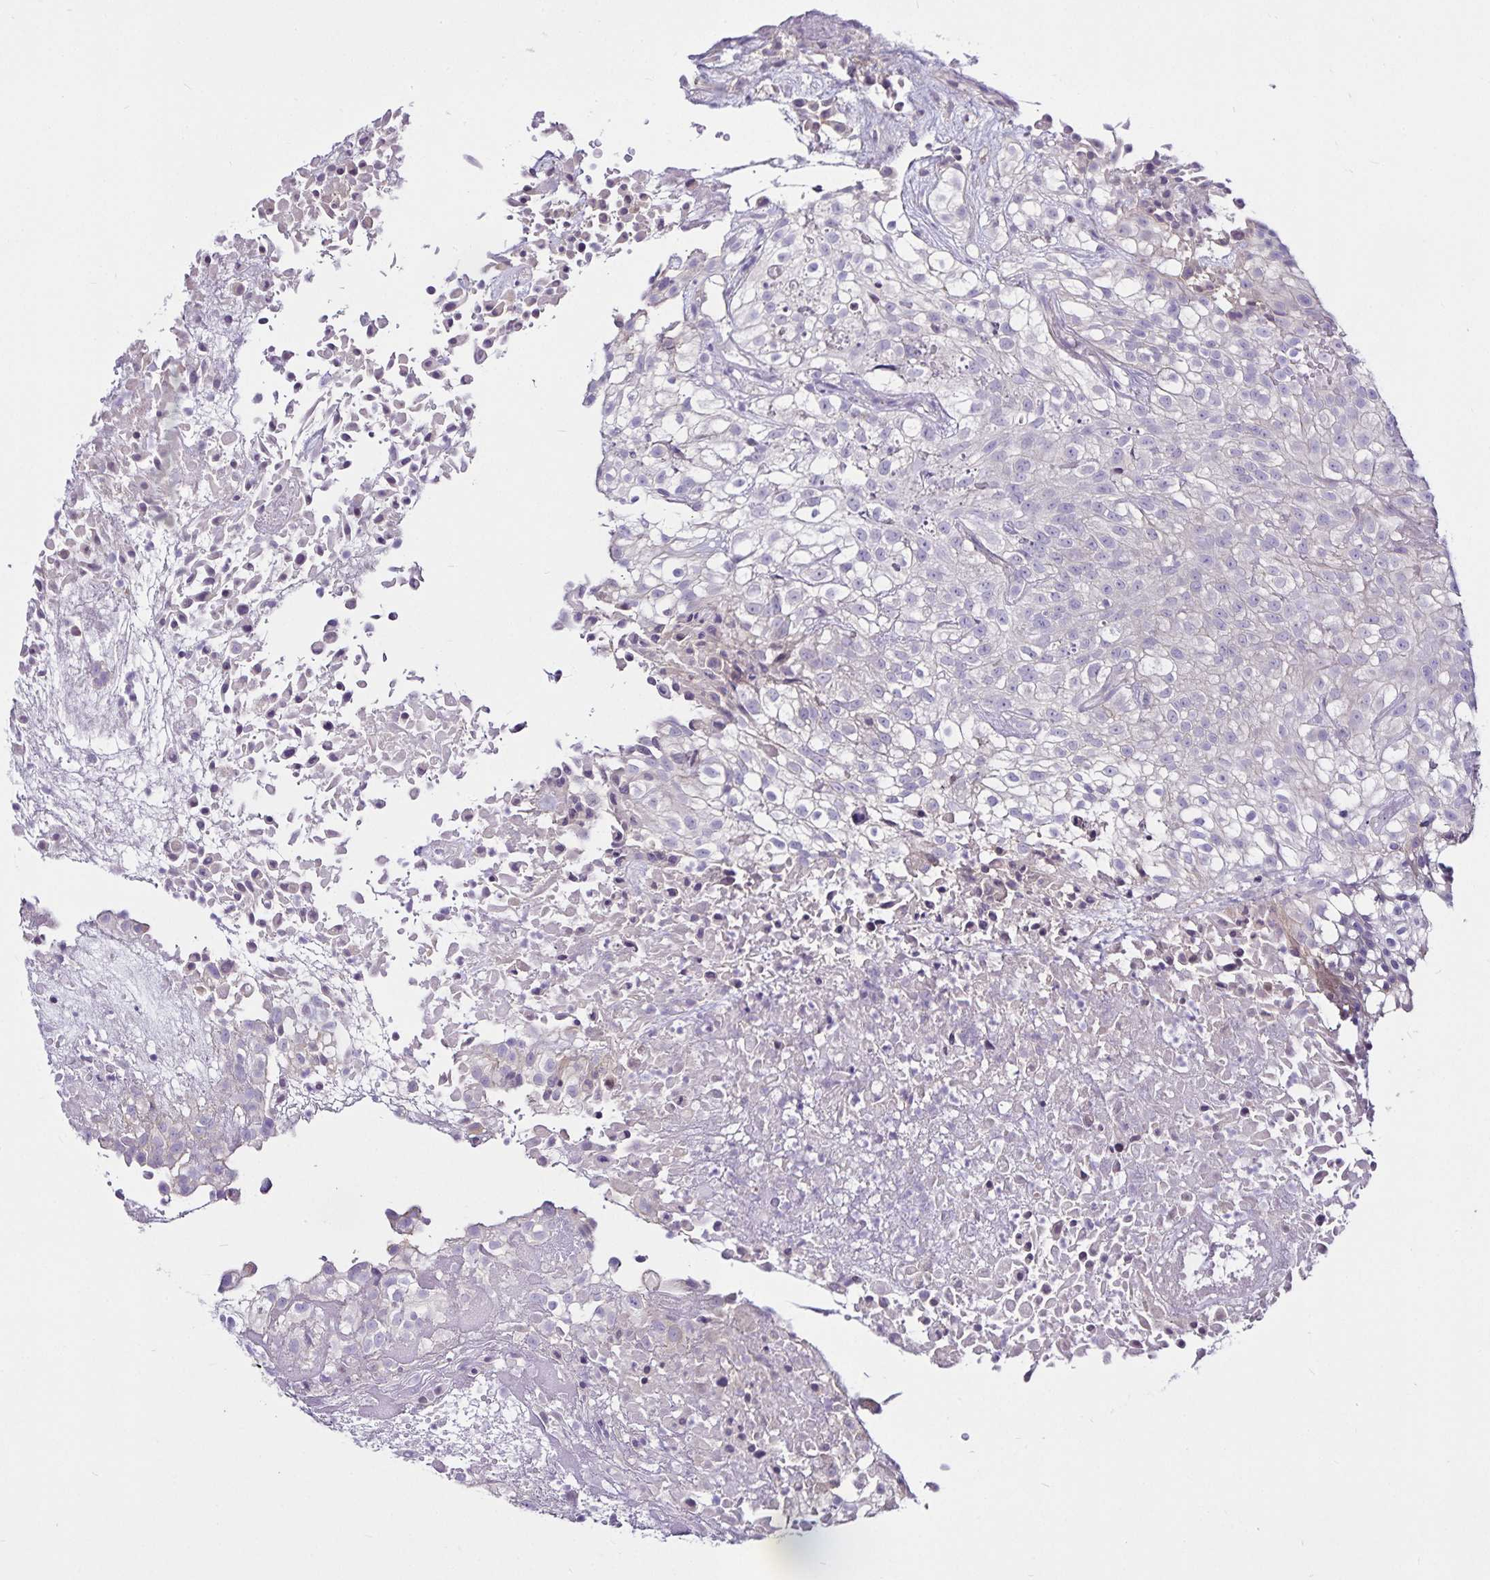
{"staining": {"intensity": "weak", "quantity": "<25%", "location": "cytoplasmic/membranous"}, "tissue": "urothelial cancer", "cell_type": "Tumor cells", "image_type": "cancer", "snomed": [{"axis": "morphology", "description": "Urothelial carcinoma, High grade"}, {"axis": "topography", "description": "Urinary bladder"}], "caption": "Immunohistochemistry of human urothelial cancer exhibits no expression in tumor cells.", "gene": "GNG12", "patient": {"sex": "male", "age": 56}}